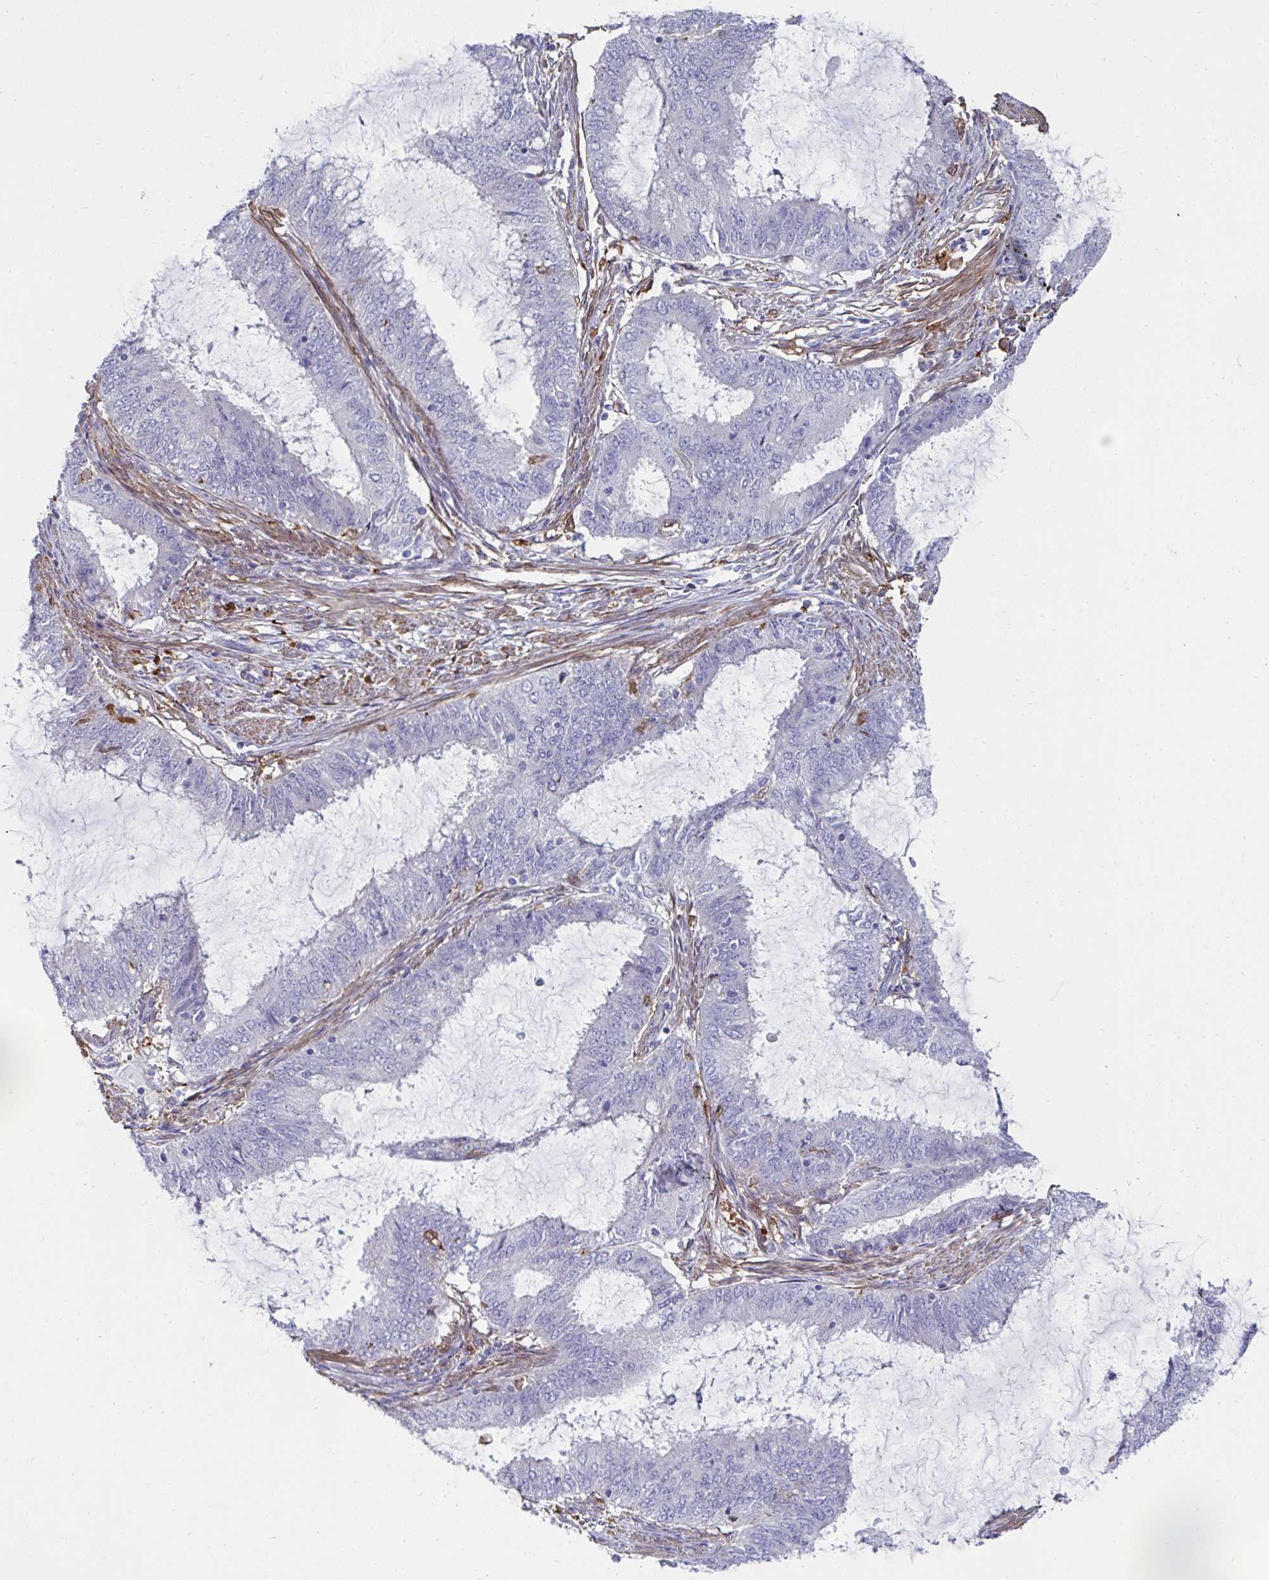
{"staining": {"intensity": "negative", "quantity": "none", "location": "none"}, "tissue": "endometrial cancer", "cell_type": "Tumor cells", "image_type": "cancer", "snomed": [{"axis": "morphology", "description": "Adenocarcinoma, NOS"}, {"axis": "topography", "description": "Endometrium"}], "caption": "Tumor cells show no significant protein positivity in endometrial cancer (adenocarcinoma). Nuclei are stained in blue.", "gene": "FBXL13", "patient": {"sex": "female", "age": 51}}